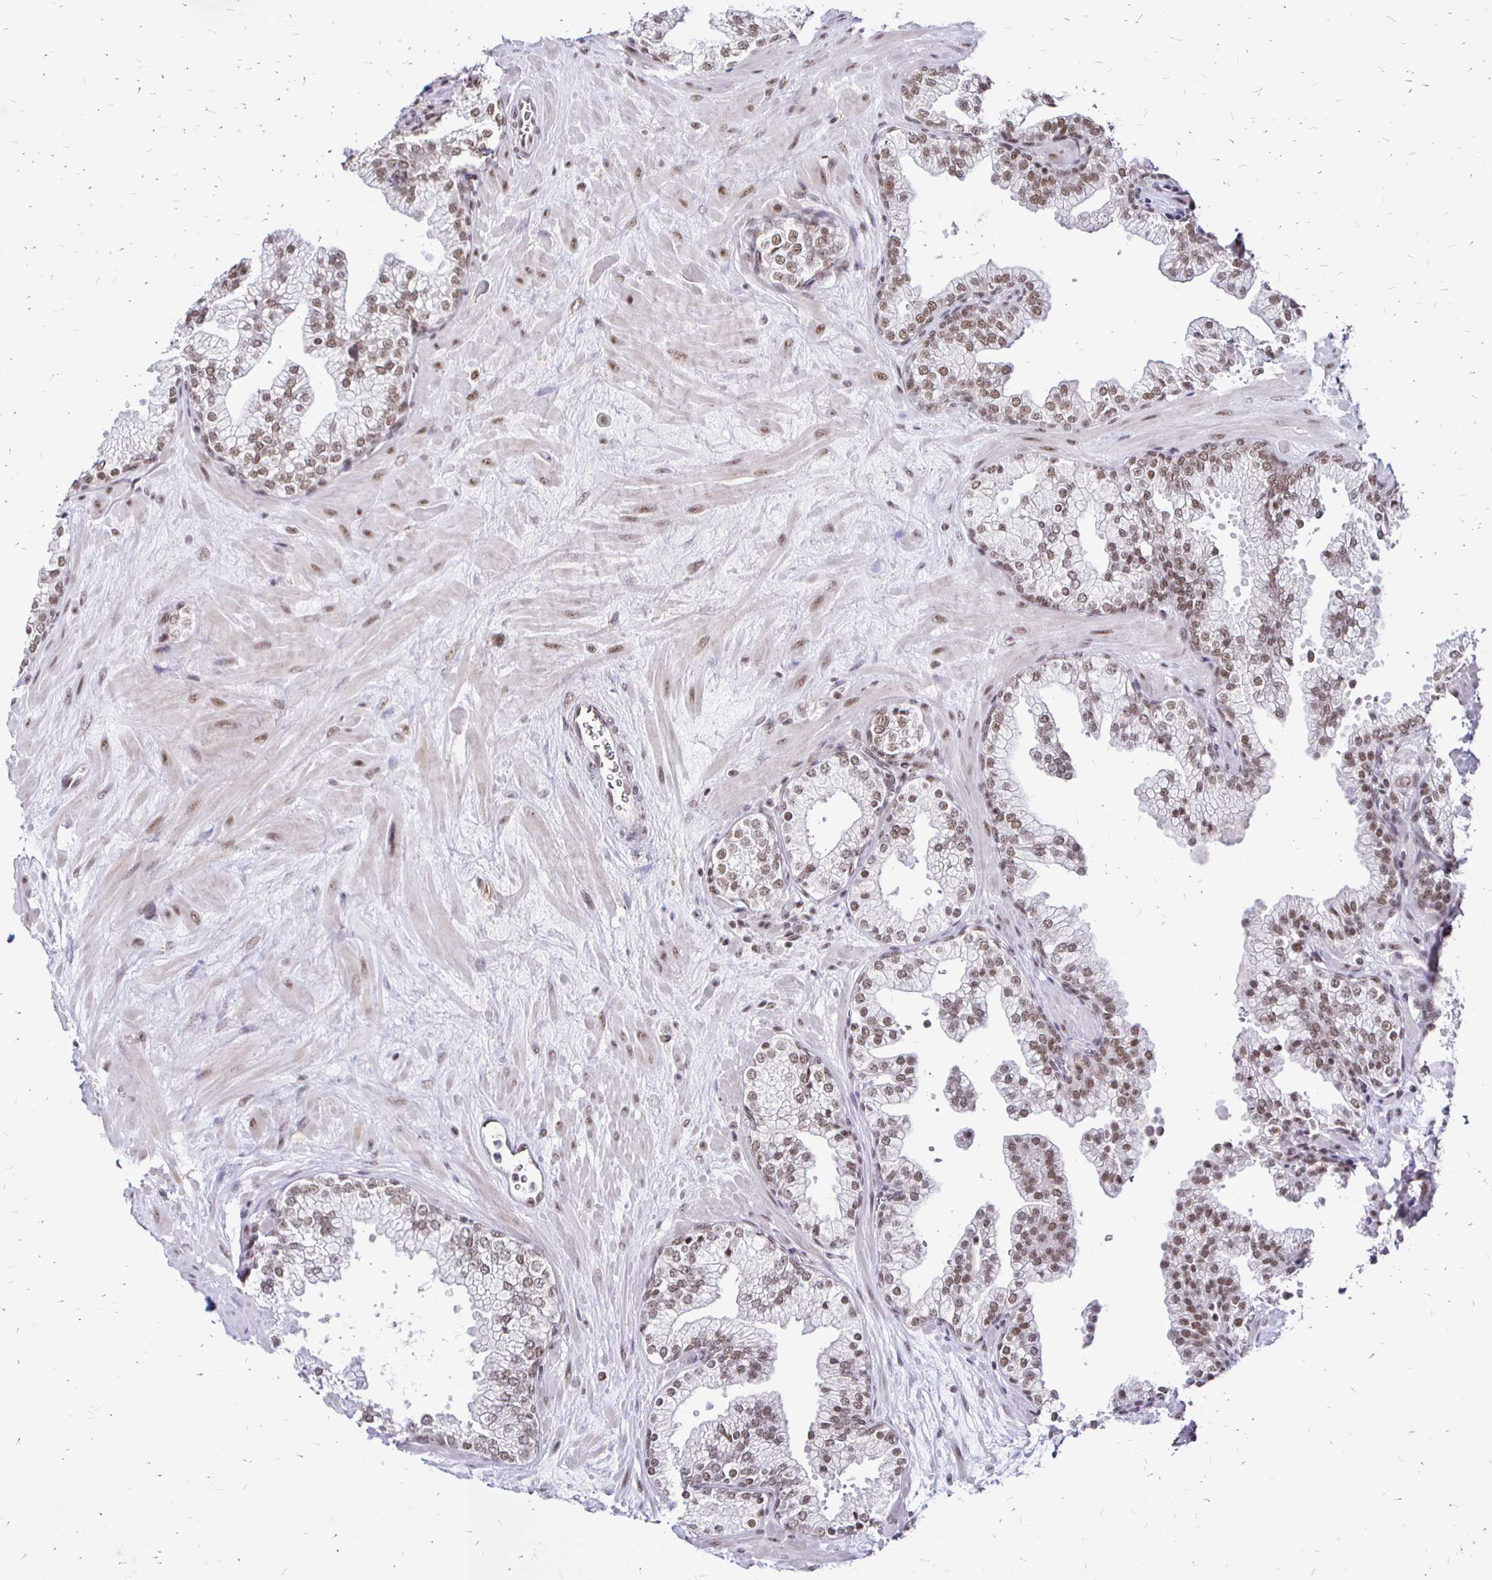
{"staining": {"intensity": "moderate", "quantity": ">75%", "location": "nuclear"}, "tissue": "prostate", "cell_type": "Glandular cells", "image_type": "normal", "snomed": [{"axis": "morphology", "description": "Normal tissue, NOS"}, {"axis": "topography", "description": "Prostate"}, {"axis": "topography", "description": "Peripheral nerve tissue"}], "caption": "Glandular cells display moderate nuclear expression in approximately >75% of cells in unremarkable prostate.", "gene": "SIN3A", "patient": {"sex": "male", "age": 61}}